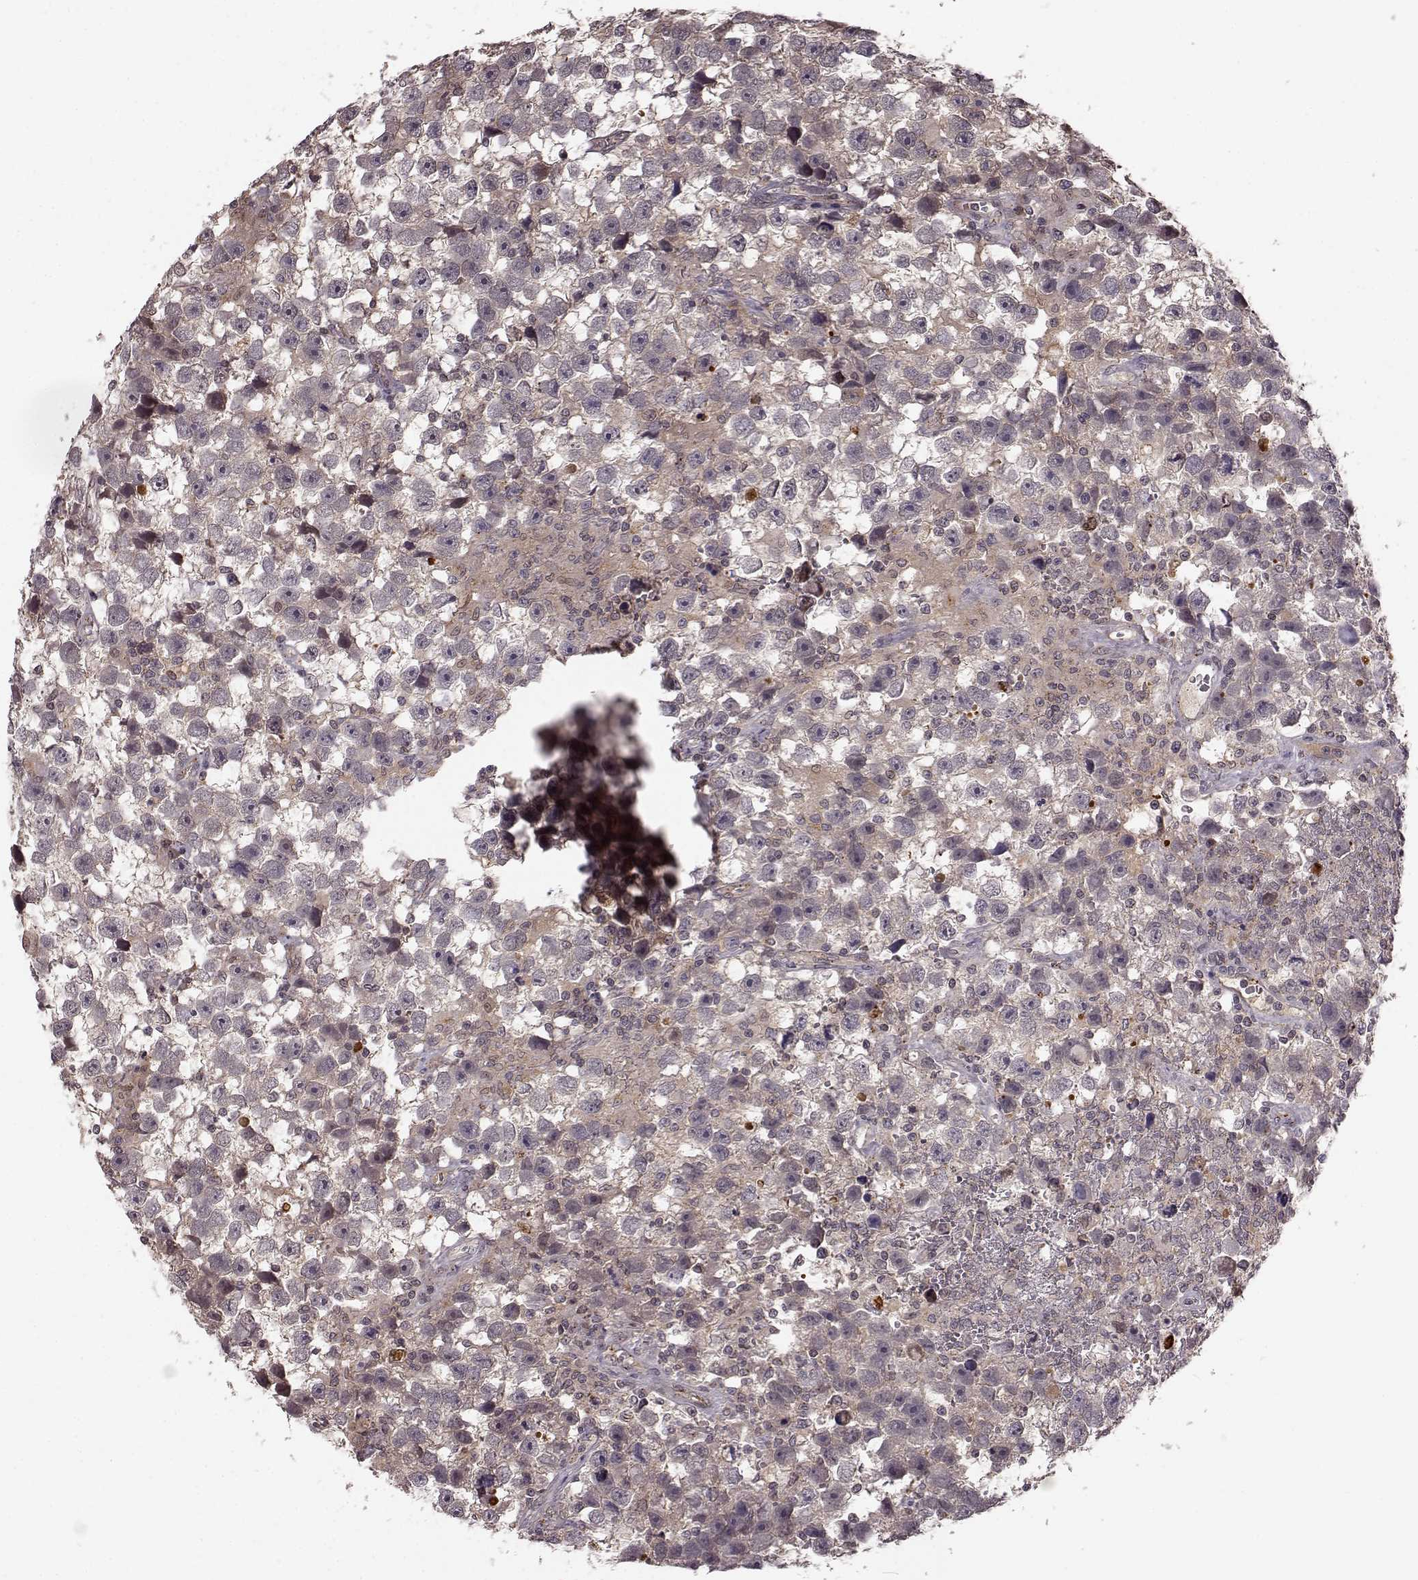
{"staining": {"intensity": "negative", "quantity": "none", "location": "none"}, "tissue": "testis cancer", "cell_type": "Tumor cells", "image_type": "cancer", "snomed": [{"axis": "morphology", "description": "Seminoma, NOS"}, {"axis": "topography", "description": "Testis"}], "caption": "High power microscopy image of an immunohistochemistry image of testis cancer, revealing no significant expression in tumor cells. (Brightfield microscopy of DAB (3,3'-diaminobenzidine) IHC at high magnification).", "gene": "GSS", "patient": {"sex": "male", "age": 43}}